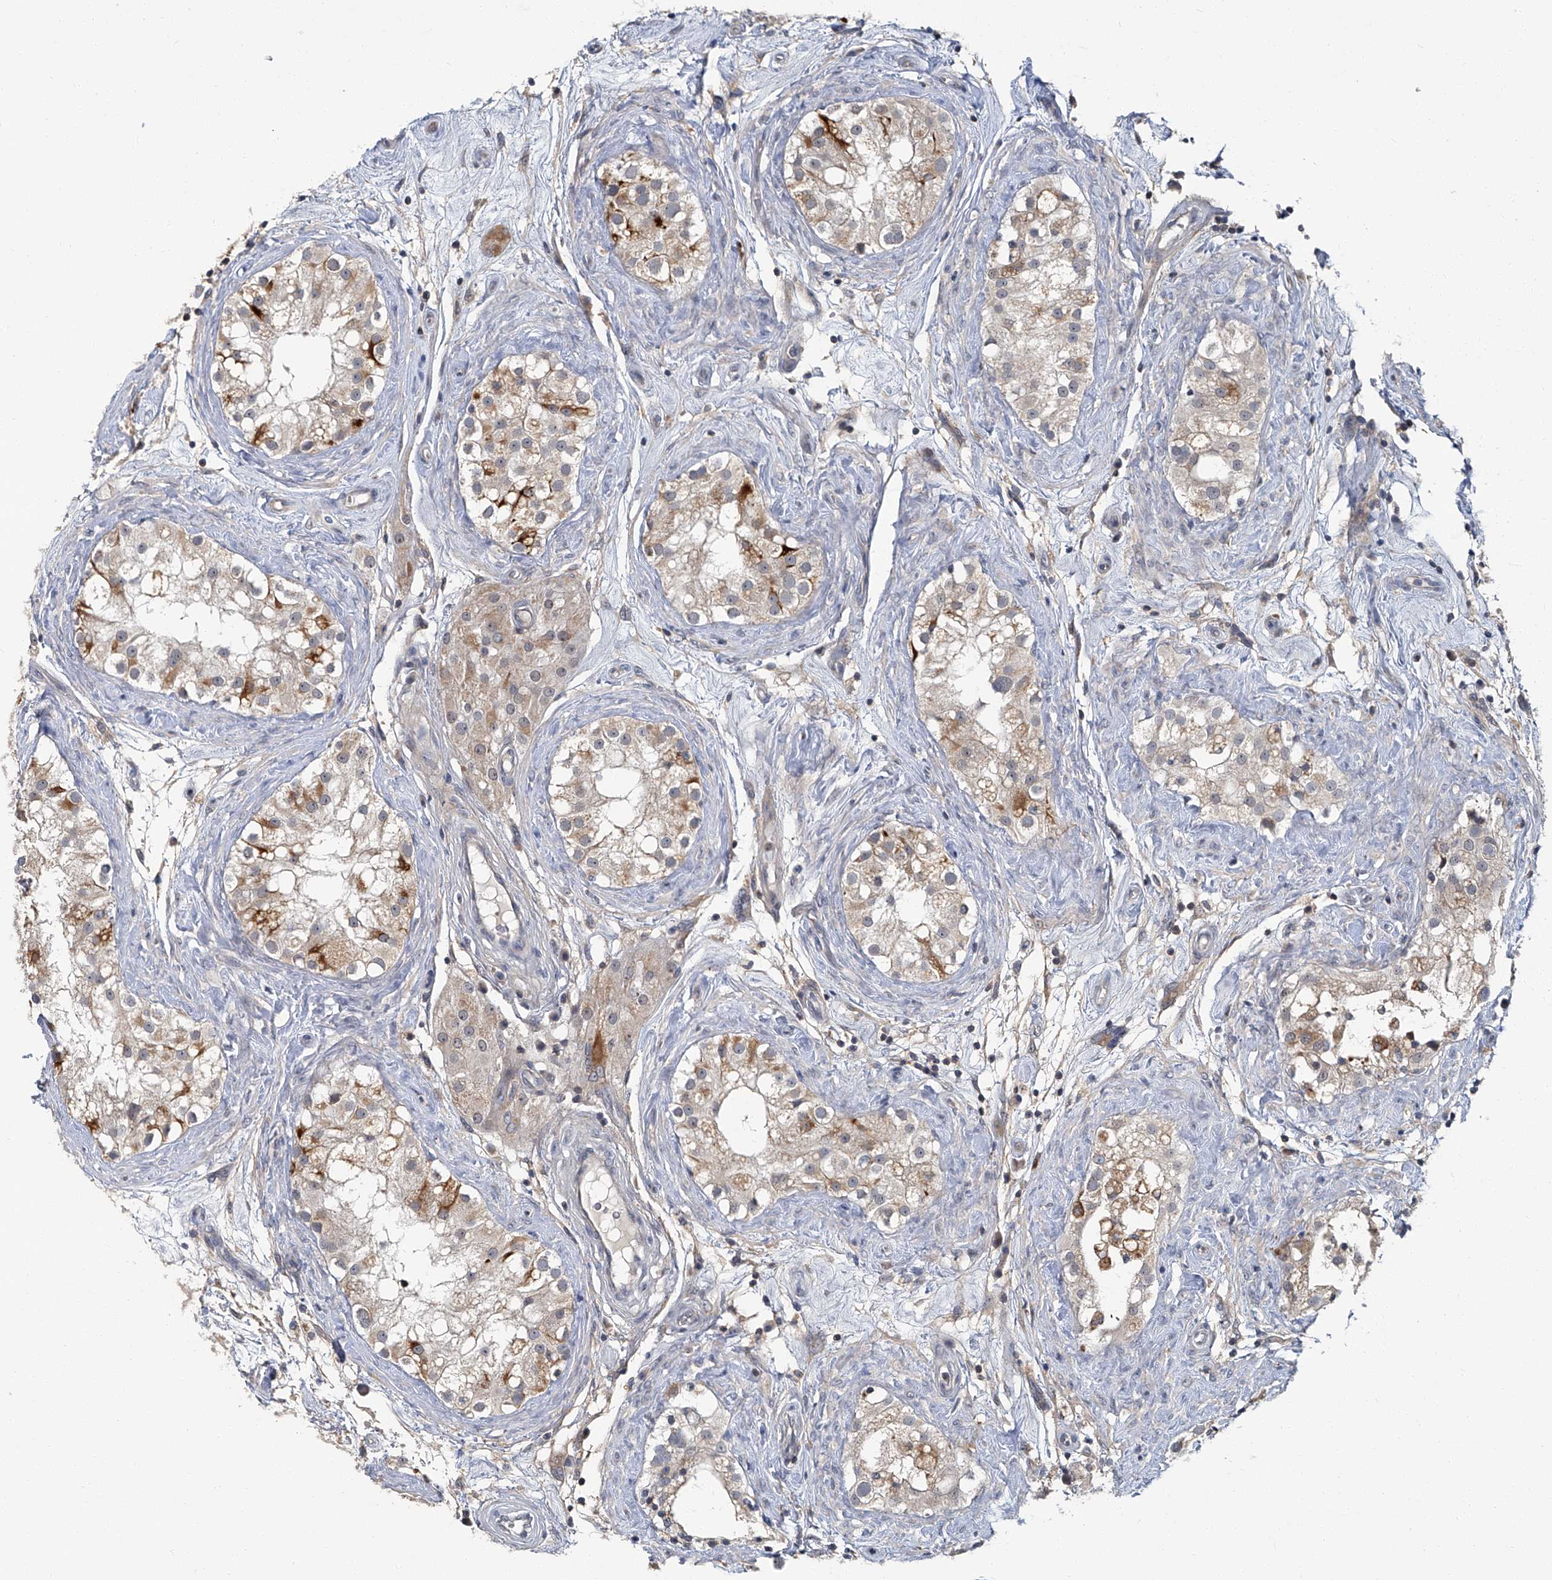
{"staining": {"intensity": "moderate", "quantity": "<25%", "location": "cytoplasmic/membranous"}, "tissue": "testis", "cell_type": "Cells in seminiferous ducts", "image_type": "normal", "snomed": [{"axis": "morphology", "description": "Normal tissue, NOS"}, {"axis": "topography", "description": "Testis"}], "caption": "Immunohistochemistry (IHC) photomicrograph of benign testis: testis stained using immunohistochemistry reveals low levels of moderate protein expression localized specifically in the cytoplasmic/membranous of cells in seminiferous ducts, appearing as a cytoplasmic/membranous brown color.", "gene": "AKNAD1", "patient": {"sex": "male", "age": 84}}